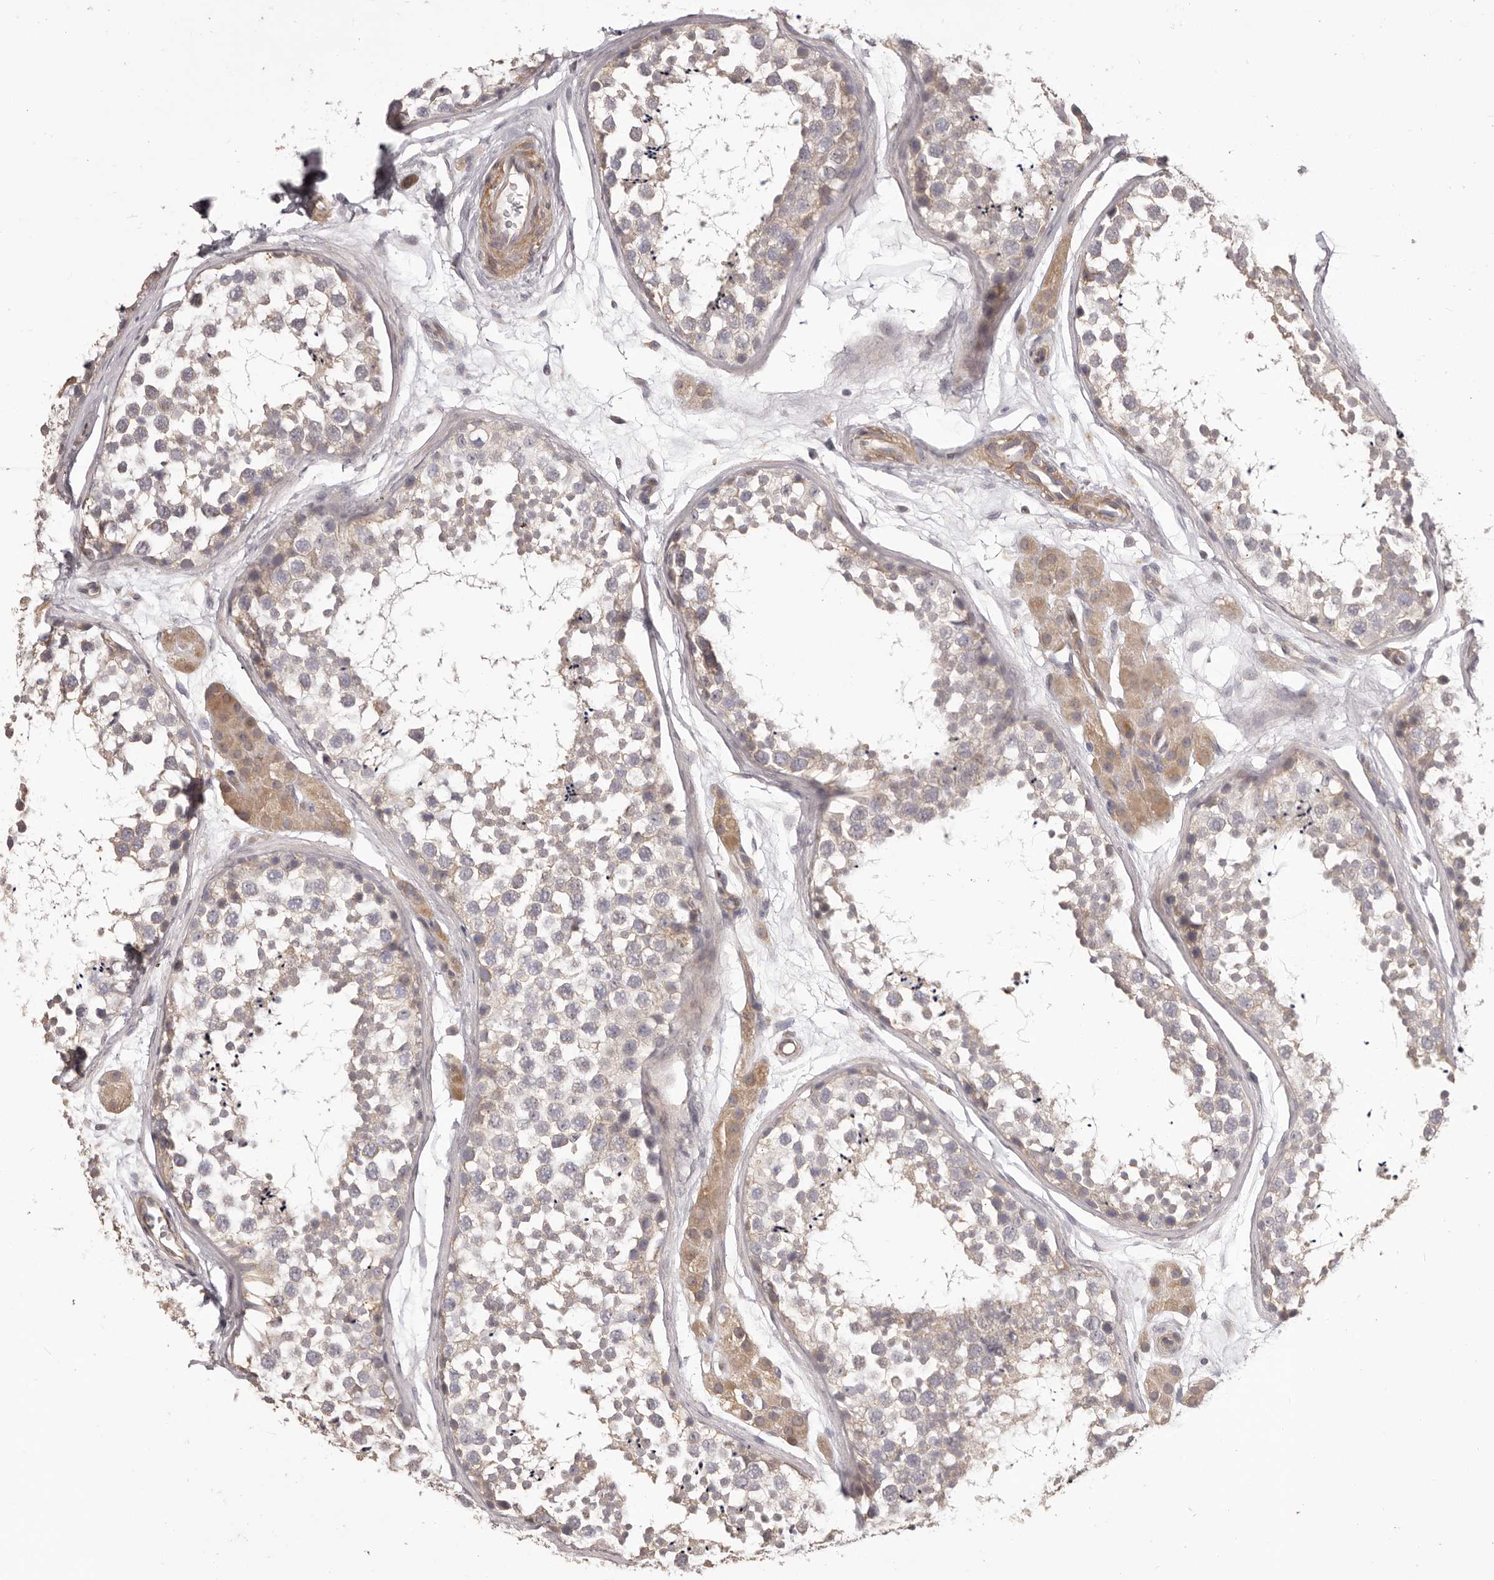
{"staining": {"intensity": "weak", "quantity": ">75%", "location": "cytoplasmic/membranous"}, "tissue": "testis", "cell_type": "Cells in seminiferous ducts", "image_type": "normal", "snomed": [{"axis": "morphology", "description": "Normal tissue, NOS"}, {"axis": "topography", "description": "Testis"}], "caption": "Cells in seminiferous ducts show low levels of weak cytoplasmic/membranous positivity in about >75% of cells in unremarkable human testis. (DAB (3,3'-diaminobenzidine) IHC, brown staining for protein, blue staining for nuclei).", "gene": "HRH1", "patient": {"sex": "male", "age": 56}}